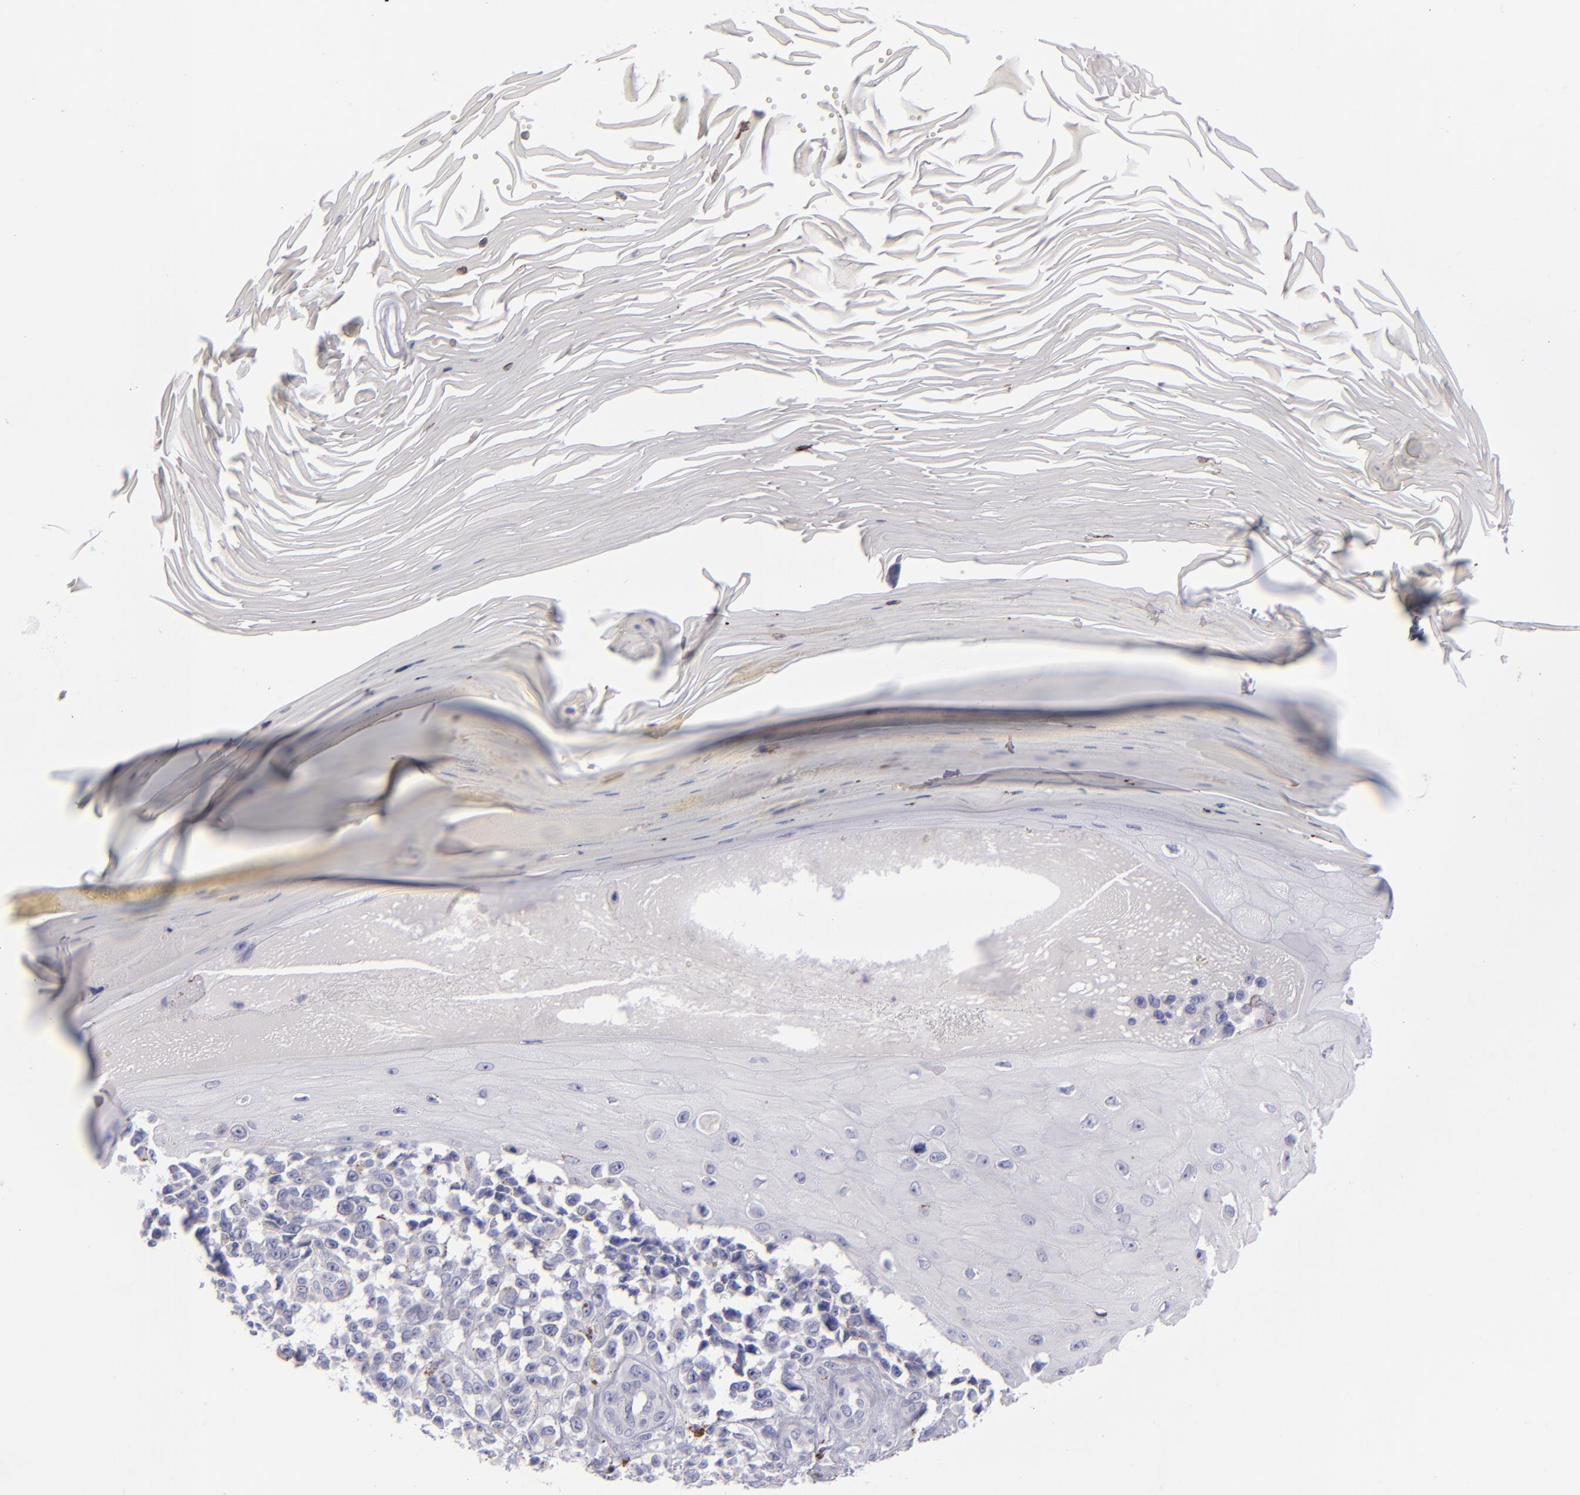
{"staining": {"intensity": "negative", "quantity": "none", "location": "none"}, "tissue": "melanoma", "cell_type": "Tumor cells", "image_type": "cancer", "snomed": [{"axis": "morphology", "description": "Malignant melanoma, NOS"}, {"axis": "topography", "description": "Skin"}], "caption": "Human malignant melanoma stained for a protein using IHC demonstrates no staining in tumor cells.", "gene": "CD2", "patient": {"sex": "female", "age": 82}}